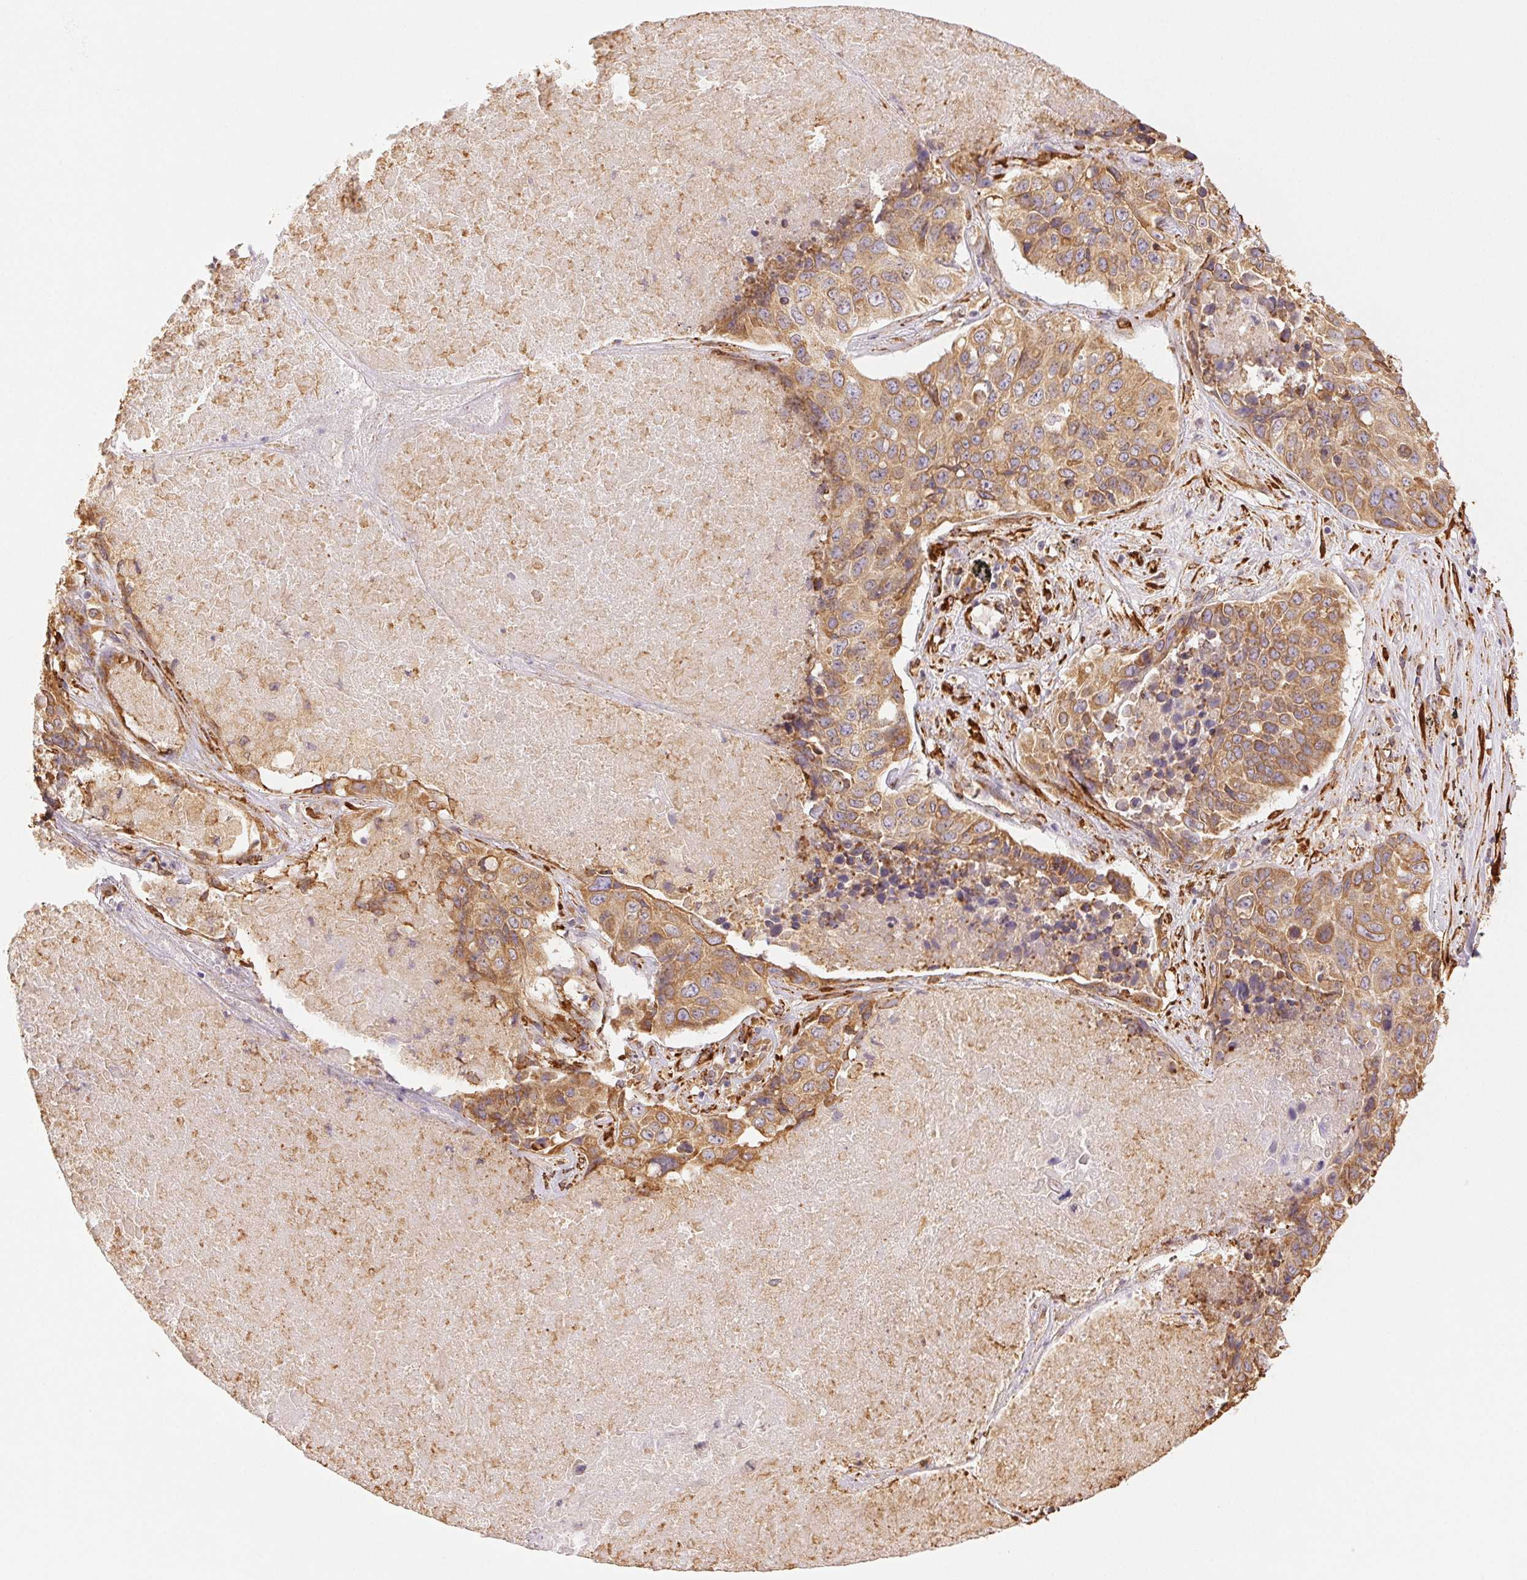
{"staining": {"intensity": "moderate", "quantity": ">75%", "location": "cytoplasmic/membranous"}, "tissue": "lung cancer", "cell_type": "Tumor cells", "image_type": "cancer", "snomed": [{"axis": "morphology", "description": "Normal tissue, NOS"}, {"axis": "morphology", "description": "Squamous cell carcinoma, NOS"}, {"axis": "topography", "description": "Bronchus"}, {"axis": "topography", "description": "Lung"}], "caption": "This photomicrograph exhibits lung cancer (squamous cell carcinoma) stained with immunohistochemistry (IHC) to label a protein in brown. The cytoplasmic/membranous of tumor cells show moderate positivity for the protein. Nuclei are counter-stained blue.", "gene": "RCN3", "patient": {"sex": "male", "age": 64}}